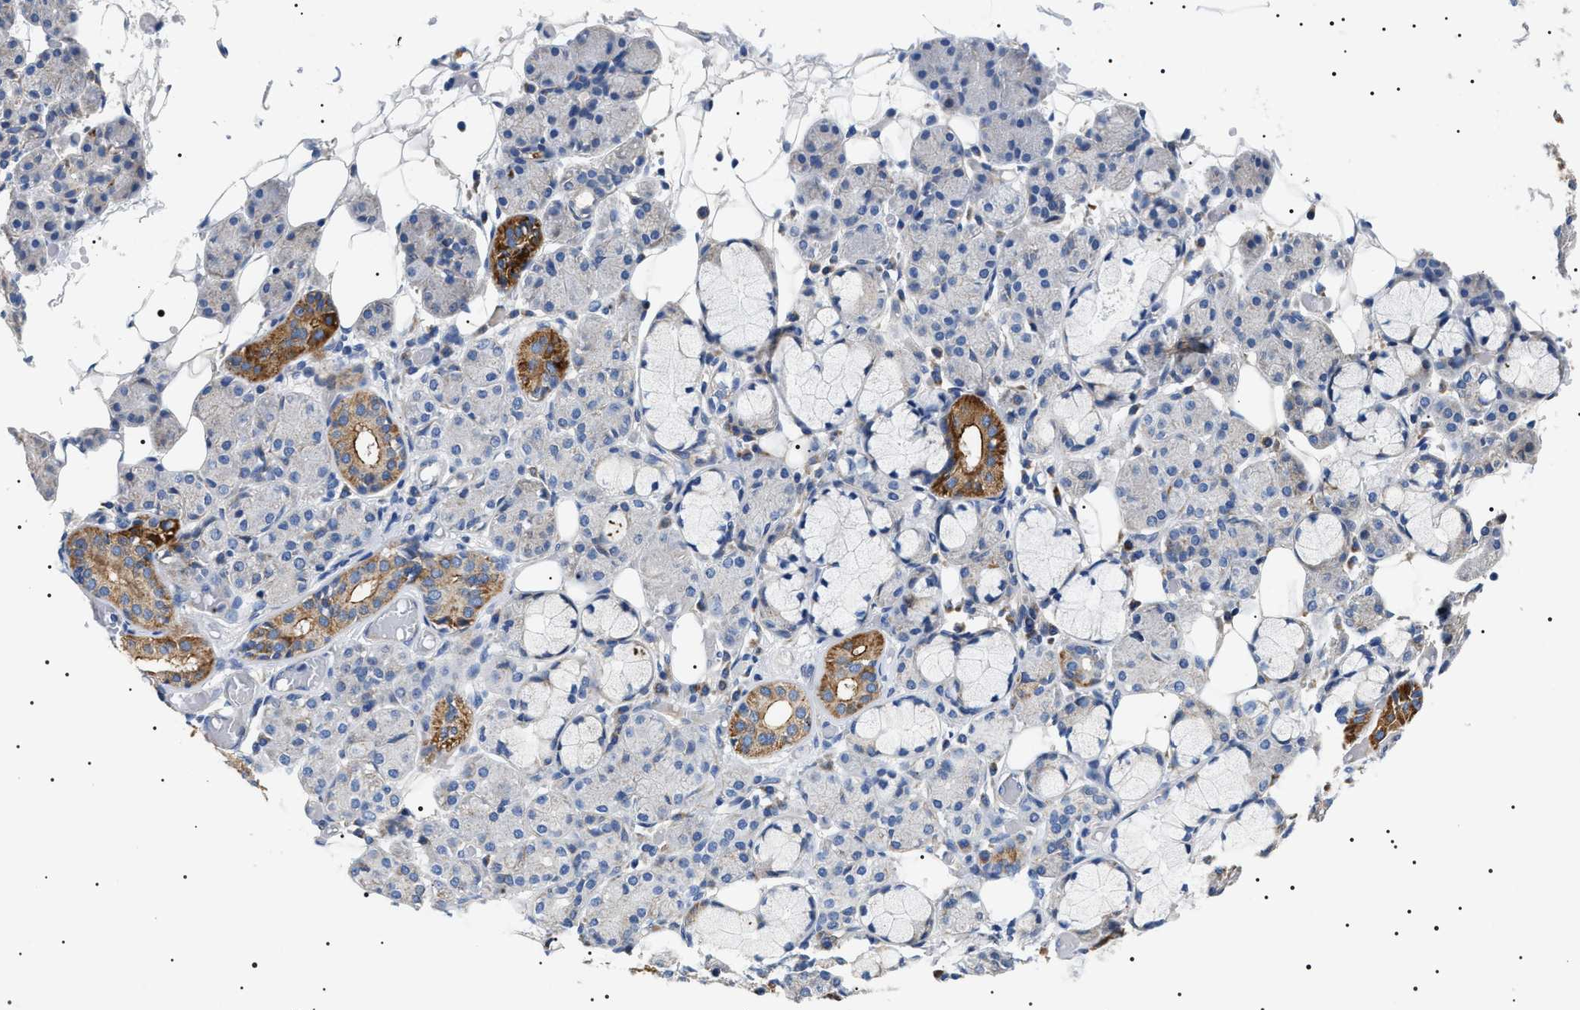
{"staining": {"intensity": "strong", "quantity": "<25%", "location": "cytoplasmic/membranous"}, "tissue": "salivary gland", "cell_type": "Glandular cells", "image_type": "normal", "snomed": [{"axis": "morphology", "description": "Normal tissue, NOS"}, {"axis": "topography", "description": "Salivary gland"}], "caption": "Strong cytoplasmic/membranous expression is identified in approximately <25% of glandular cells in benign salivary gland.", "gene": "TMEM222", "patient": {"sex": "male", "age": 63}}